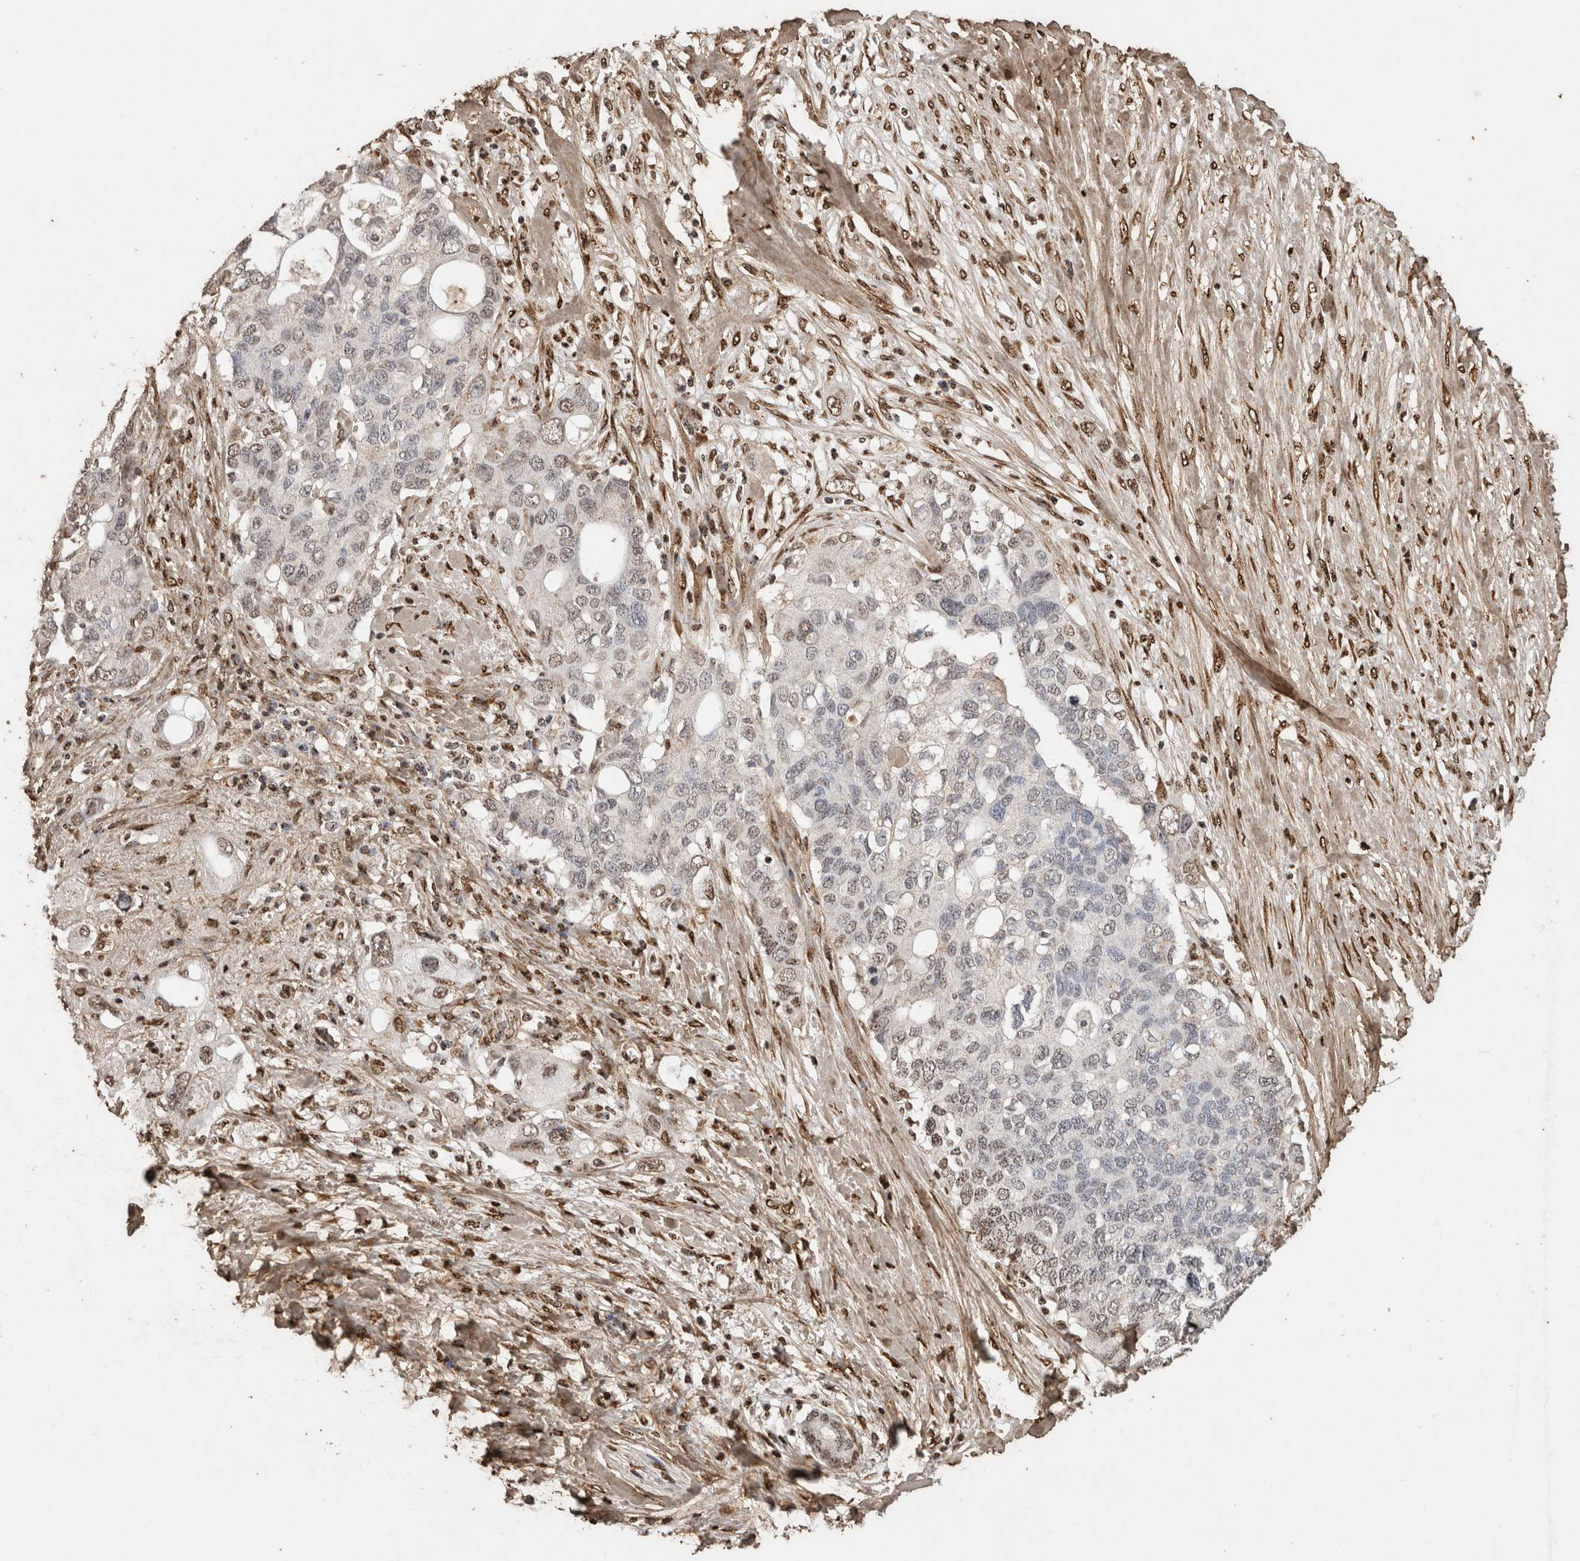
{"staining": {"intensity": "negative", "quantity": "none", "location": "none"}, "tissue": "pancreatic cancer", "cell_type": "Tumor cells", "image_type": "cancer", "snomed": [{"axis": "morphology", "description": "Adenocarcinoma, NOS"}, {"axis": "topography", "description": "Pancreas"}], "caption": "An IHC photomicrograph of pancreatic adenocarcinoma is shown. There is no staining in tumor cells of pancreatic adenocarcinoma.", "gene": "C1QTNF5", "patient": {"sex": "female", "age": 56}}